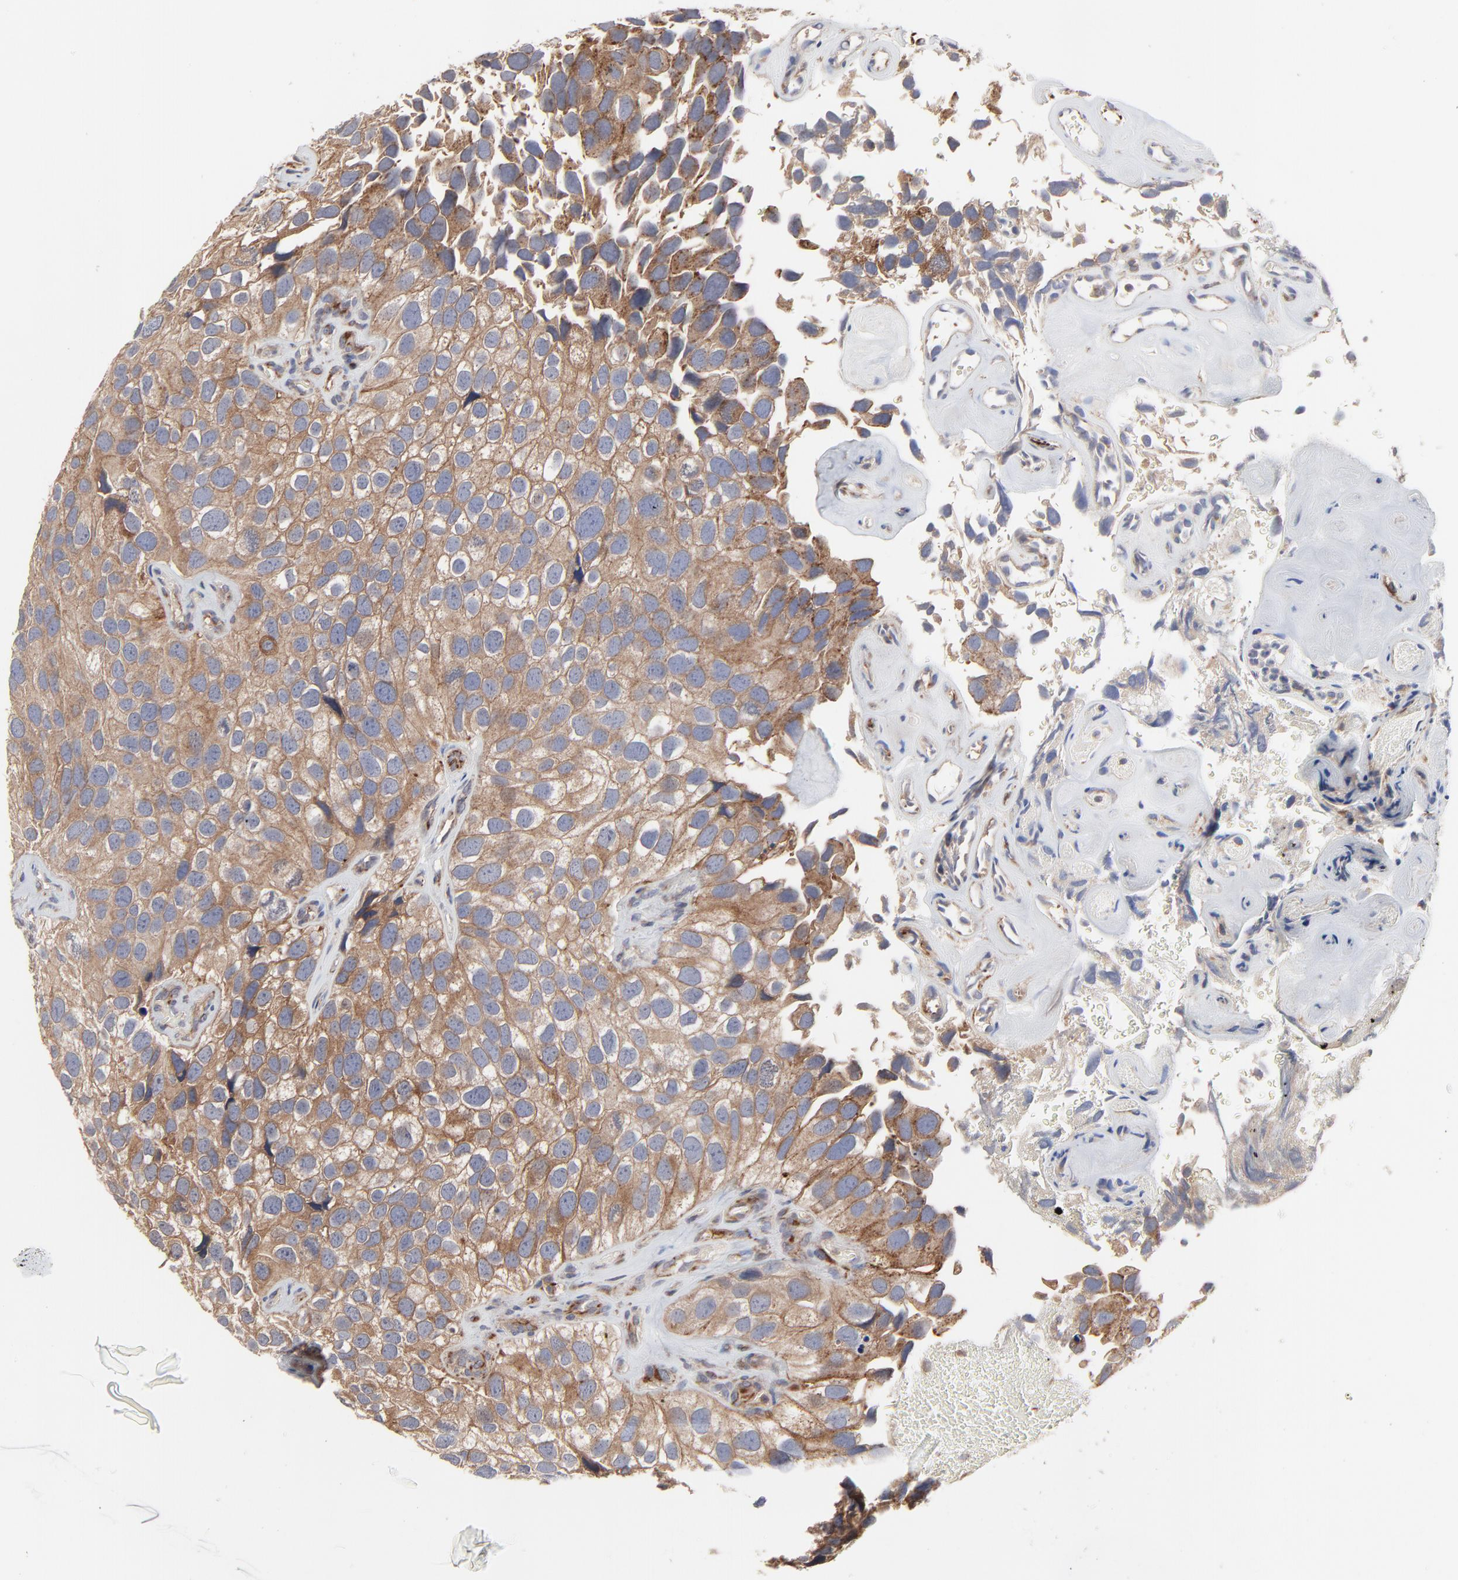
{"staining": {"intensity": "strong", "quantity": ">75%", "location": "cytoplasmic/membranous"}, "tissue": "urothelial cancer", "cell_type": "Tumor cells", "image_type": "cancer", "snomed": [{"axis": "morphology", "description": "Urothelial carcinoma, High grade"}, {"axis": "topography", "description": "Urinary bladder"}], "caption": "The immunohistochemical stain labels strong cytoplasmic/membranous expression in tumor cells of urothelial cancer tissue.", "gene": "RAB9A", "patient": {"sex": "male", "age": 72}}